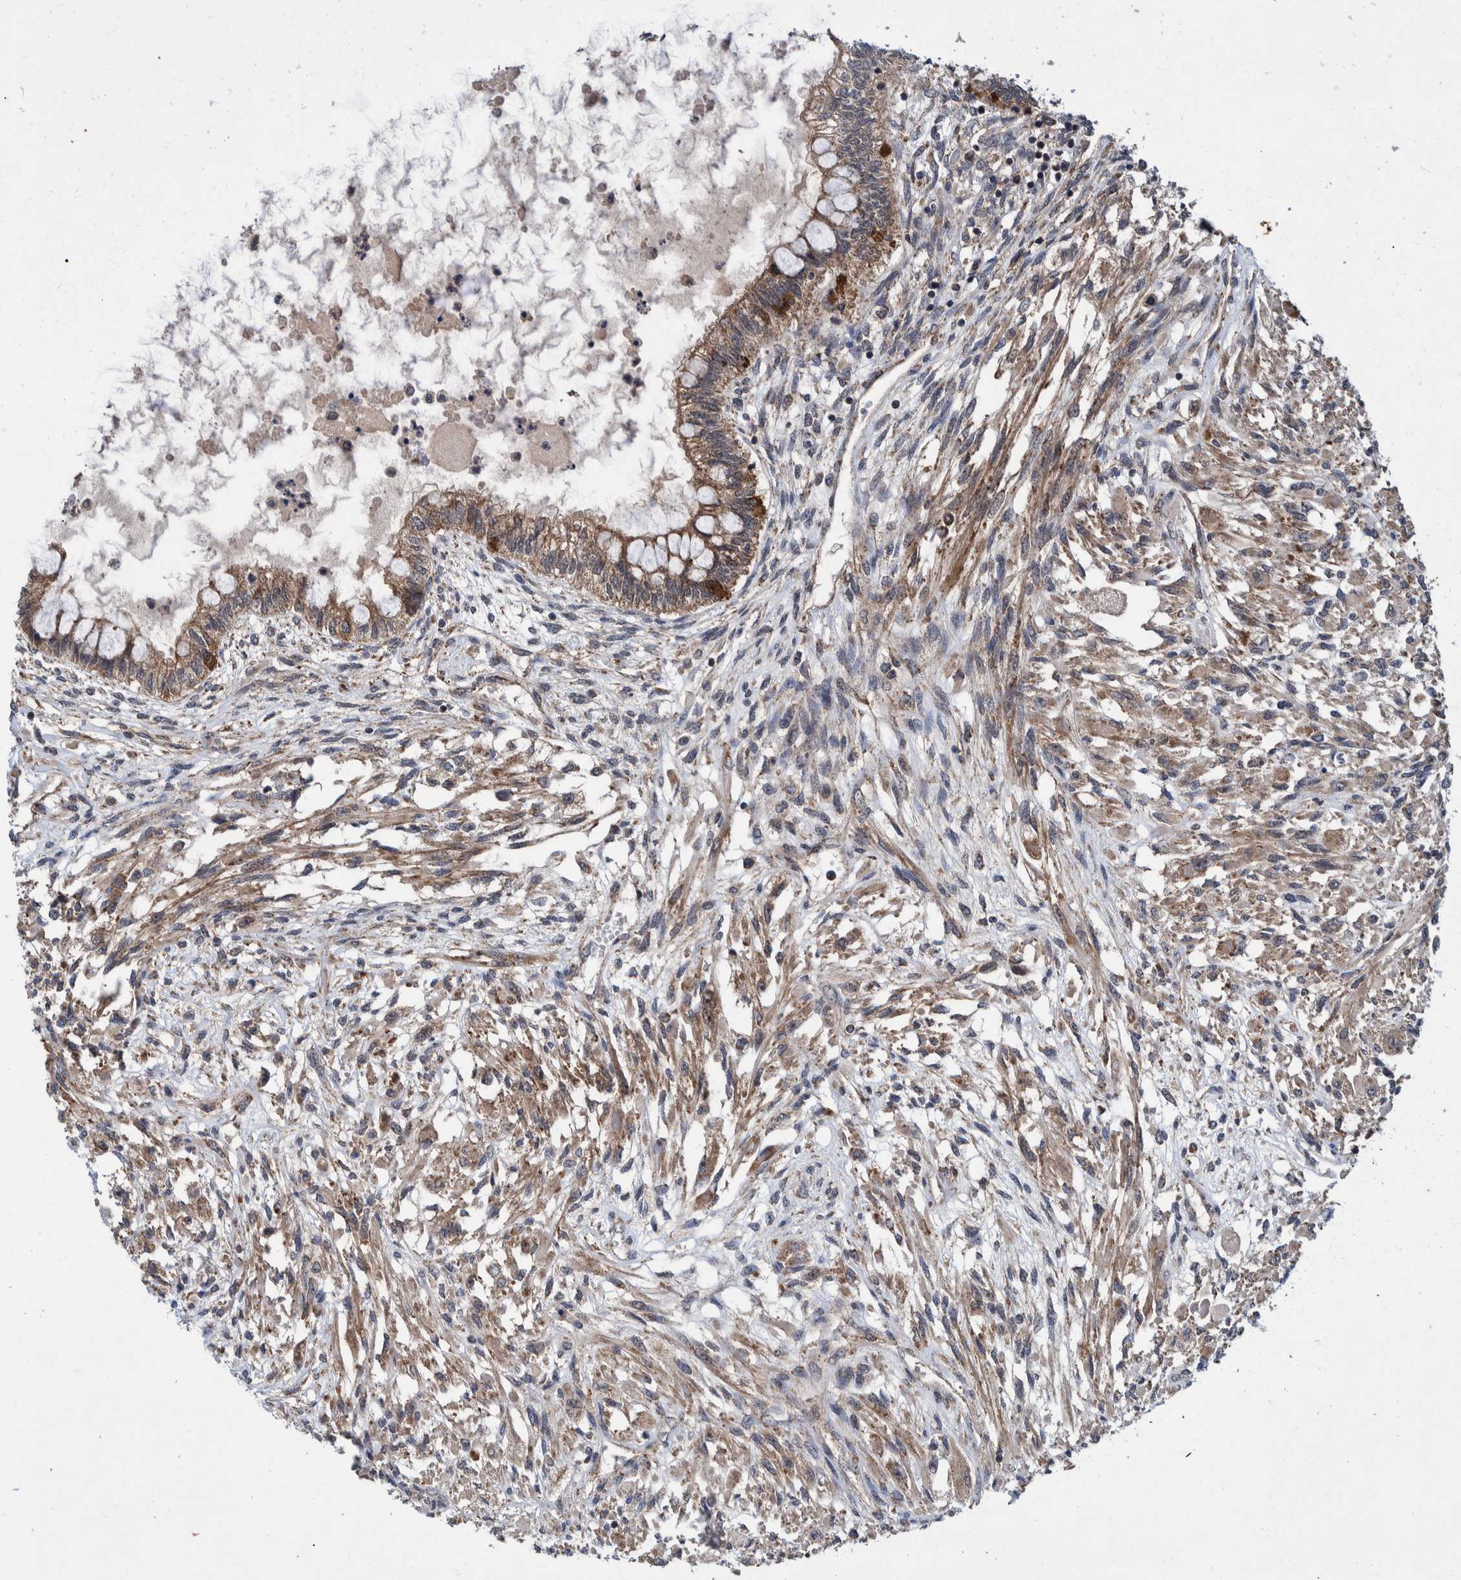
{"staining": {"intensity": "moderate", "quantity": ">75%", "location": "cytoplasmic/membranous"}, "tissue": "testis cancer", "cell_type": "Tumor cells", "image_type": "cancer", "snomed": [{"axis": "morphology", "description": "Seminoma, NOS"}, {"axis": "topography", "description": "Testis"}], "caption": "An immunohistochemistry image of tumor tissue is shown. Protein staining in brown highlights moderate cytoplasmic/membranous positivity in testis cancer within tumor cells.", "gene": "MRPS7", "patient": {"sex": "male", "age": 28}}